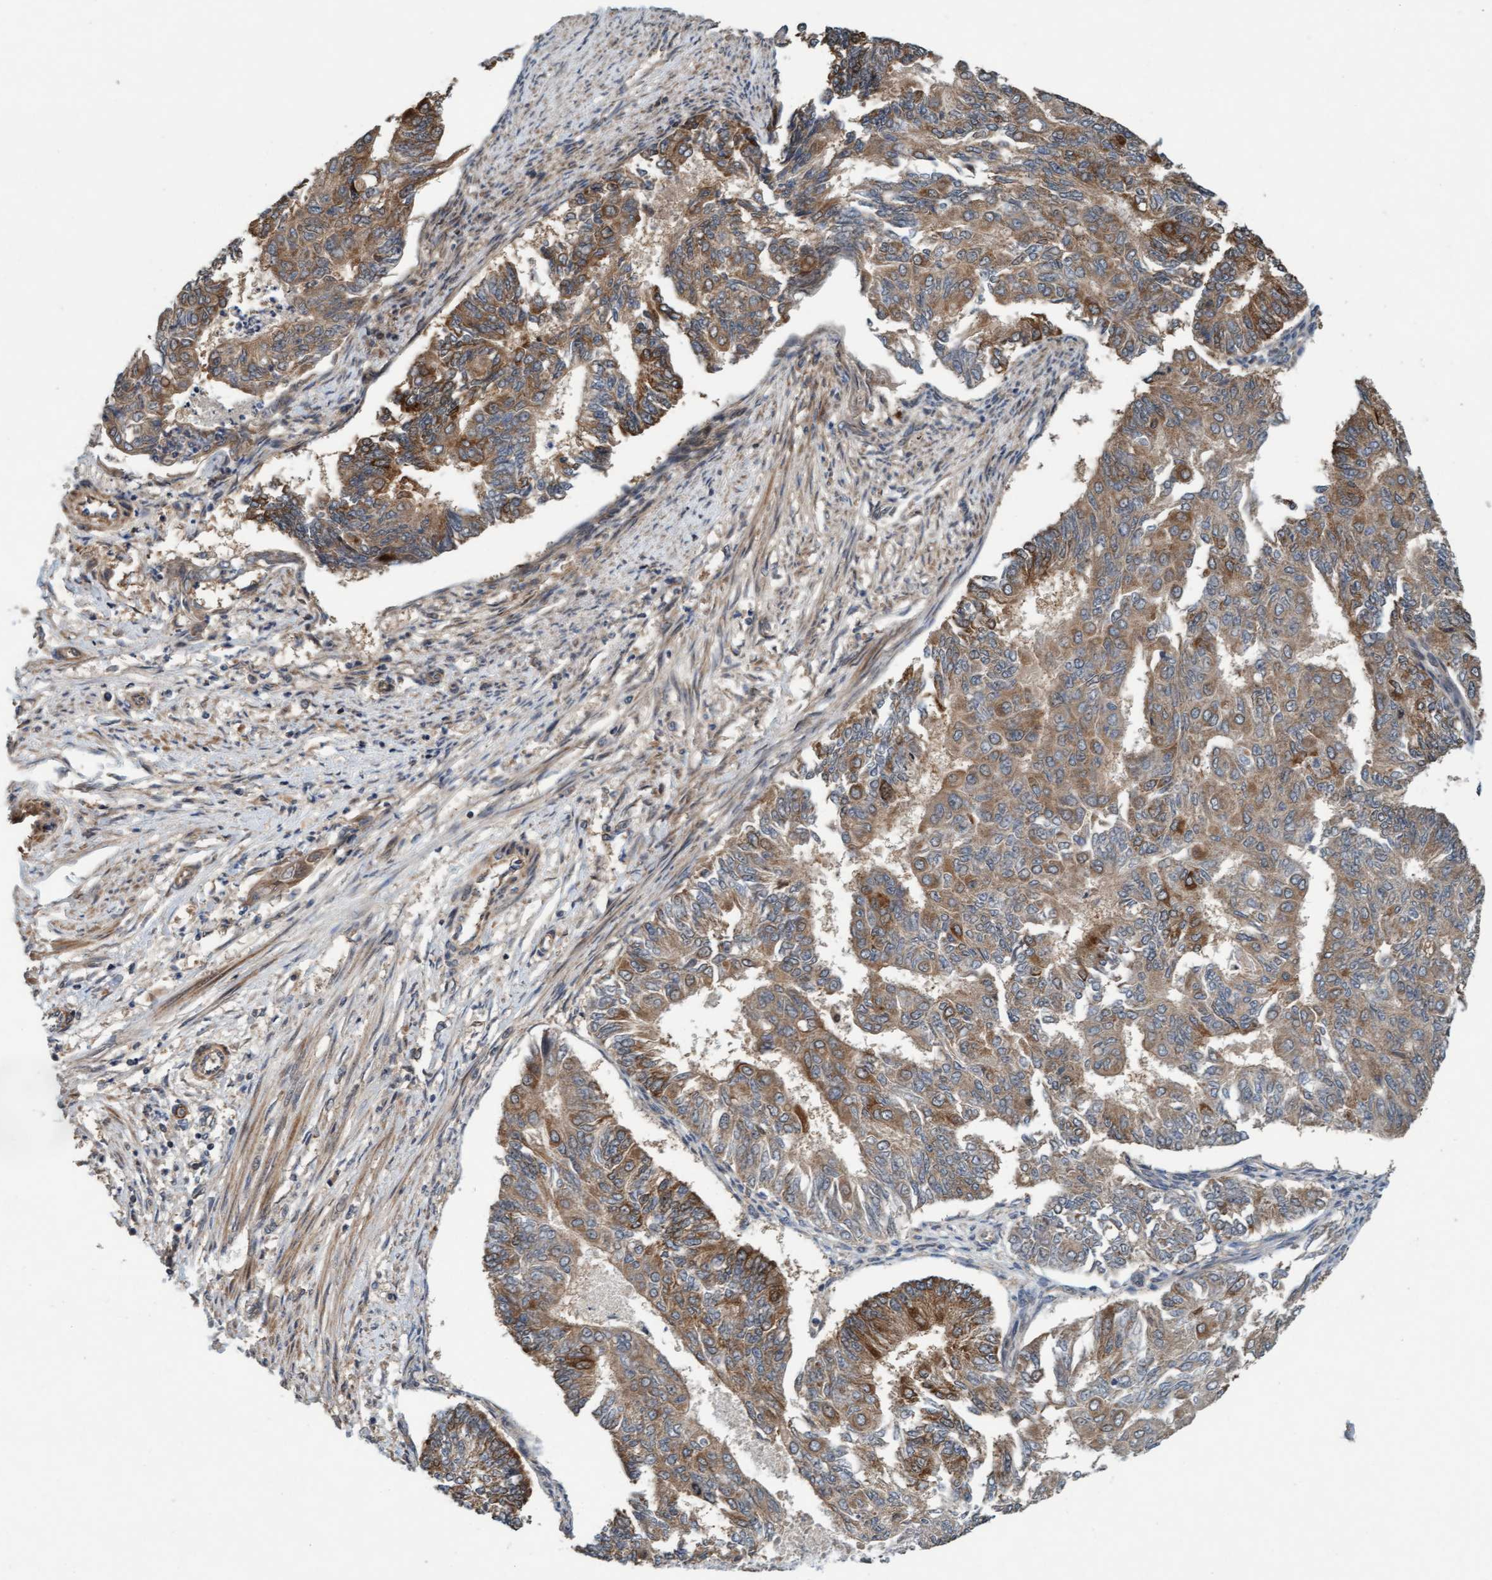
{"staining": {"intensity": "moderate", "quantity": ">75%", "location": "cytoplasmic/membranous"}, "tissue": "endometrial cancer", "cell_type": "Tumor cells", "image_type": "cancer", "snomed": [{"axis": "morphology", "description": "Adenocarcinoma, NOS"}, {"axis": "topography", "description": "Endometrium"}], "caption": "Moderate cytoplasmic/membranous expression for a protein is identified in about >75% of tumor cells of endometrial cancer (adenocarcinoma) using immunohistochemistry.", "gene": "MLXIP", "patient": {"sex": "female", "age": 32}}